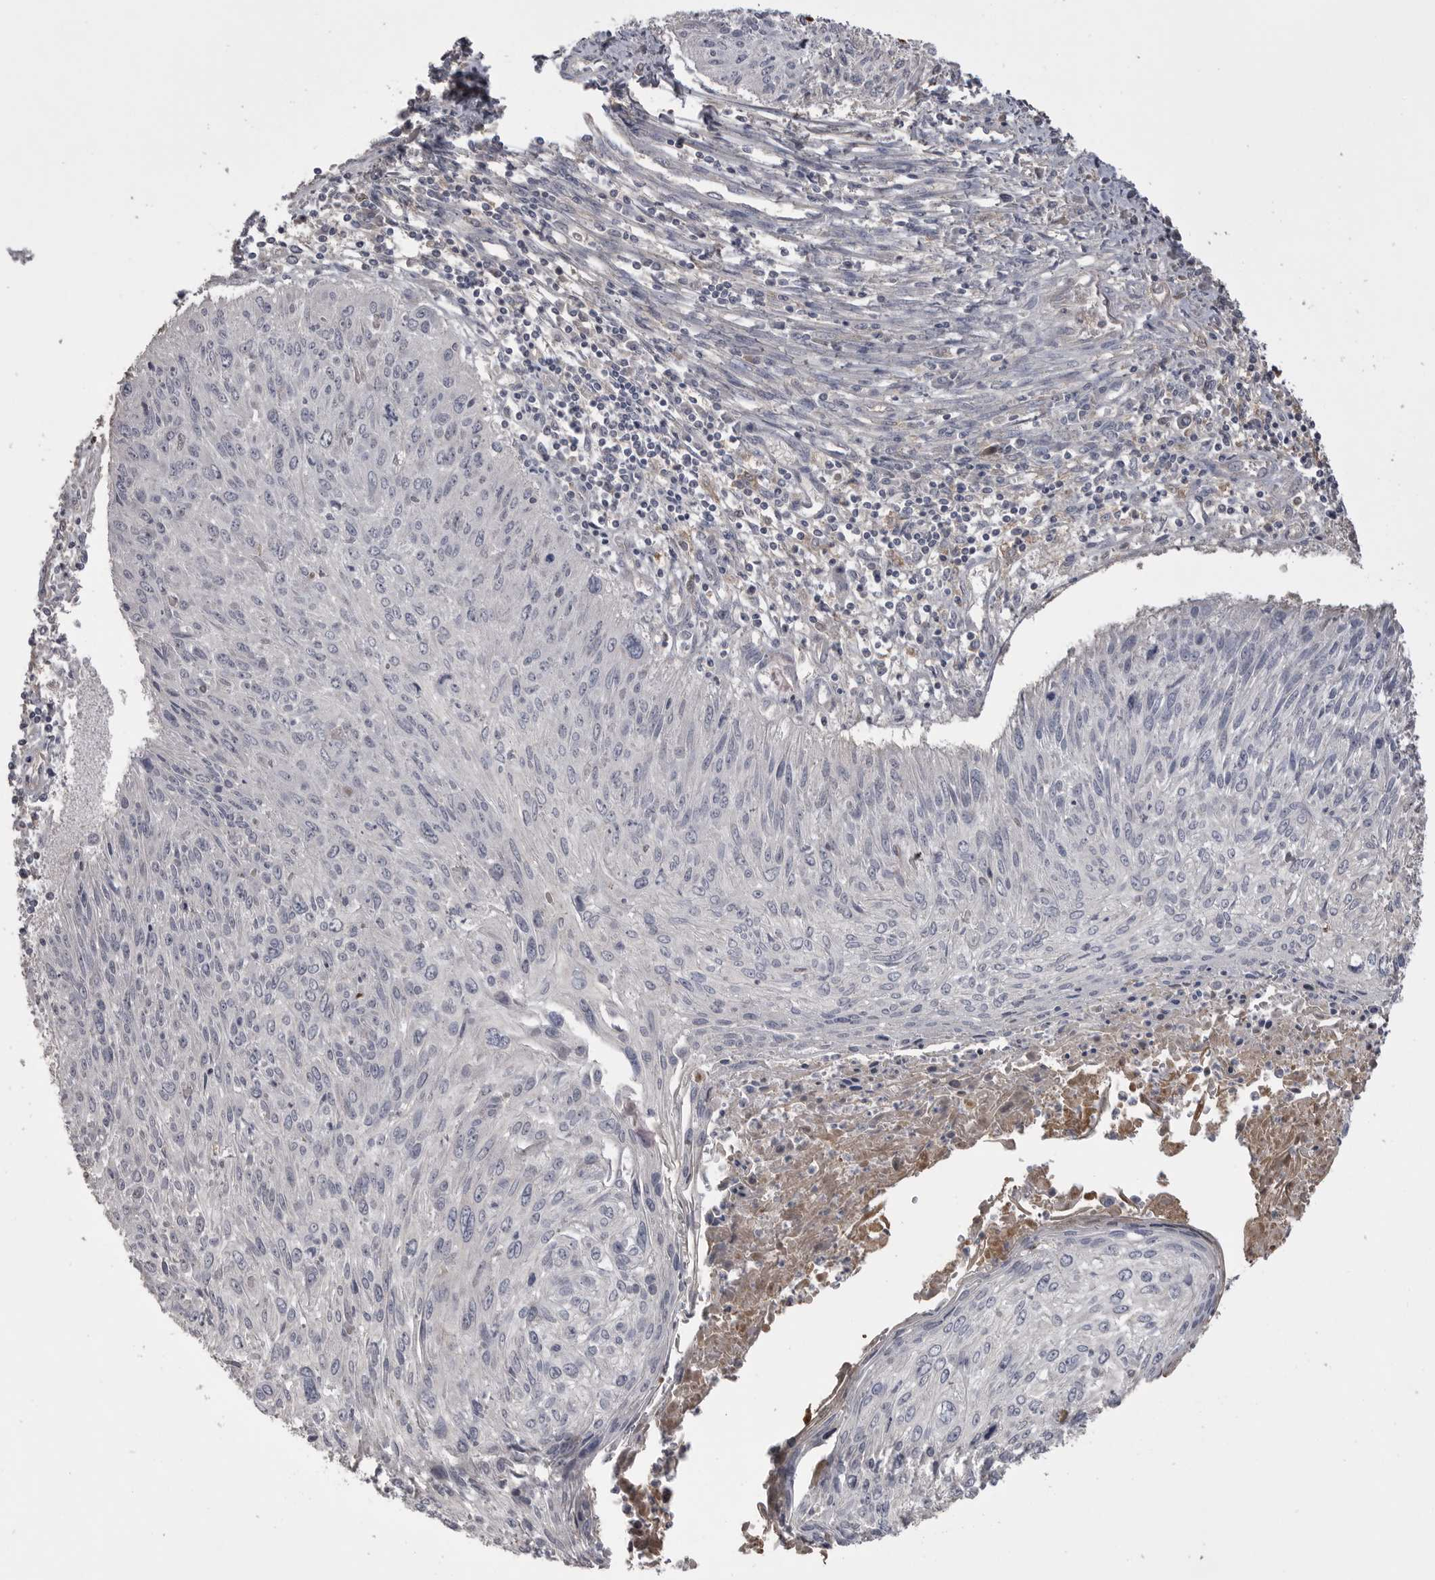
{"staining": {"intensity": "negative", "quantity": "none", "location": "none"}, "tissue": "cervical cancer", "cell_type": "Tumor cells", "image_type": "cancer", "snomed": [{"axis": "morphology", "description": "Squamous cell carcinoma, NOS"}, {"axis": "topography", "description": "Cervix"}], "caption": "The micrograph exhibits no staining of tumor cells in squamous cell carcinoma (cervical).", "gene": "AHSG", "patient": {"sex": "female", "age": 51}}